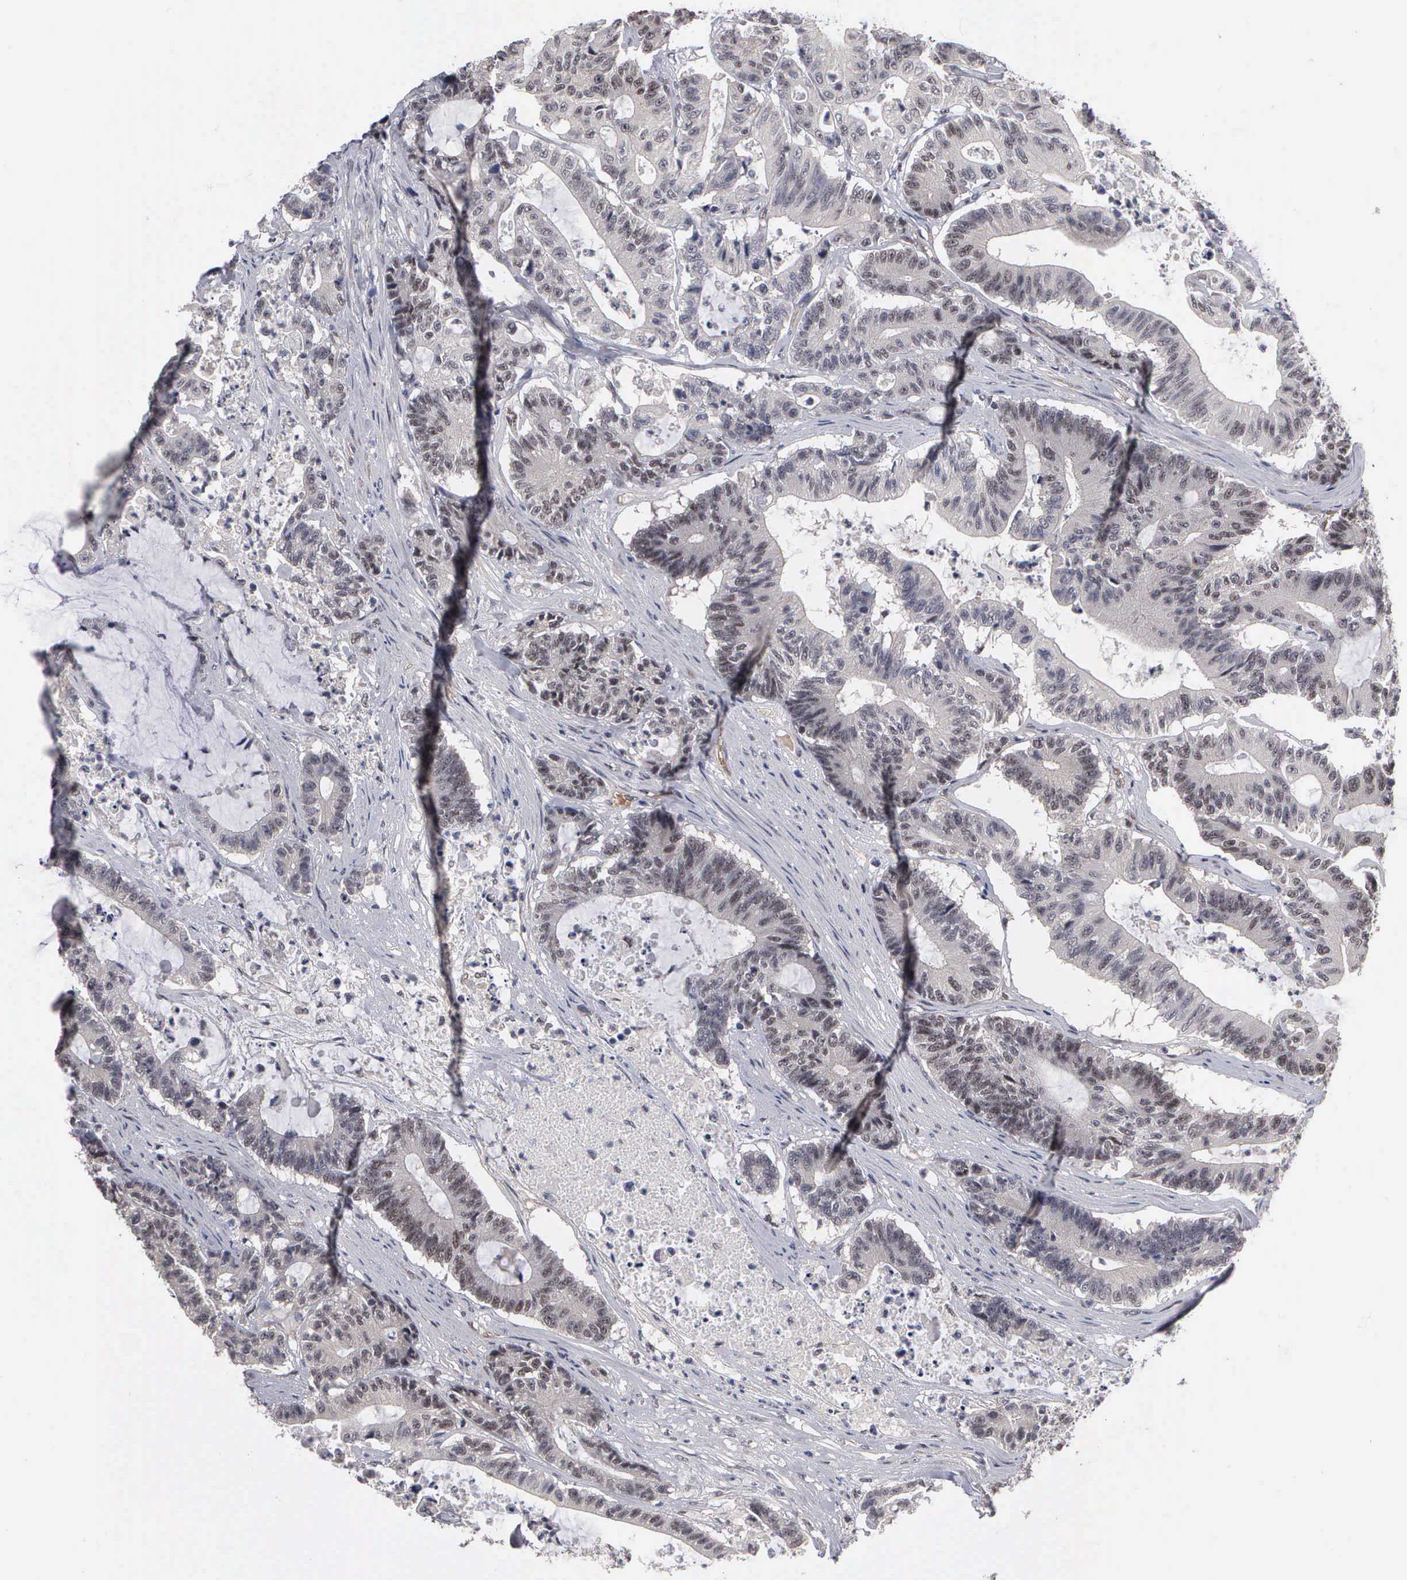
{"staining": {"intensity": "negative", "quantity": "none", "location": "none"}, "tissue": "colorectal cancer", "cell_type": "Tumor cells", "image_type": "cancer", "snomed": [{"axis": "morphology", "description": "Adenocarcinoma, NOS"}, {"axis": "topography", "description": "Colon"}], "caption": "Colorectal cancer (adenocarcinoma) was stained to show a protein in brown. There is no significant staining in tumor cells. Nuclei are stained in blue.", "gene": "ZBTB33", "patient": {"sex": "female", "age": 84}}